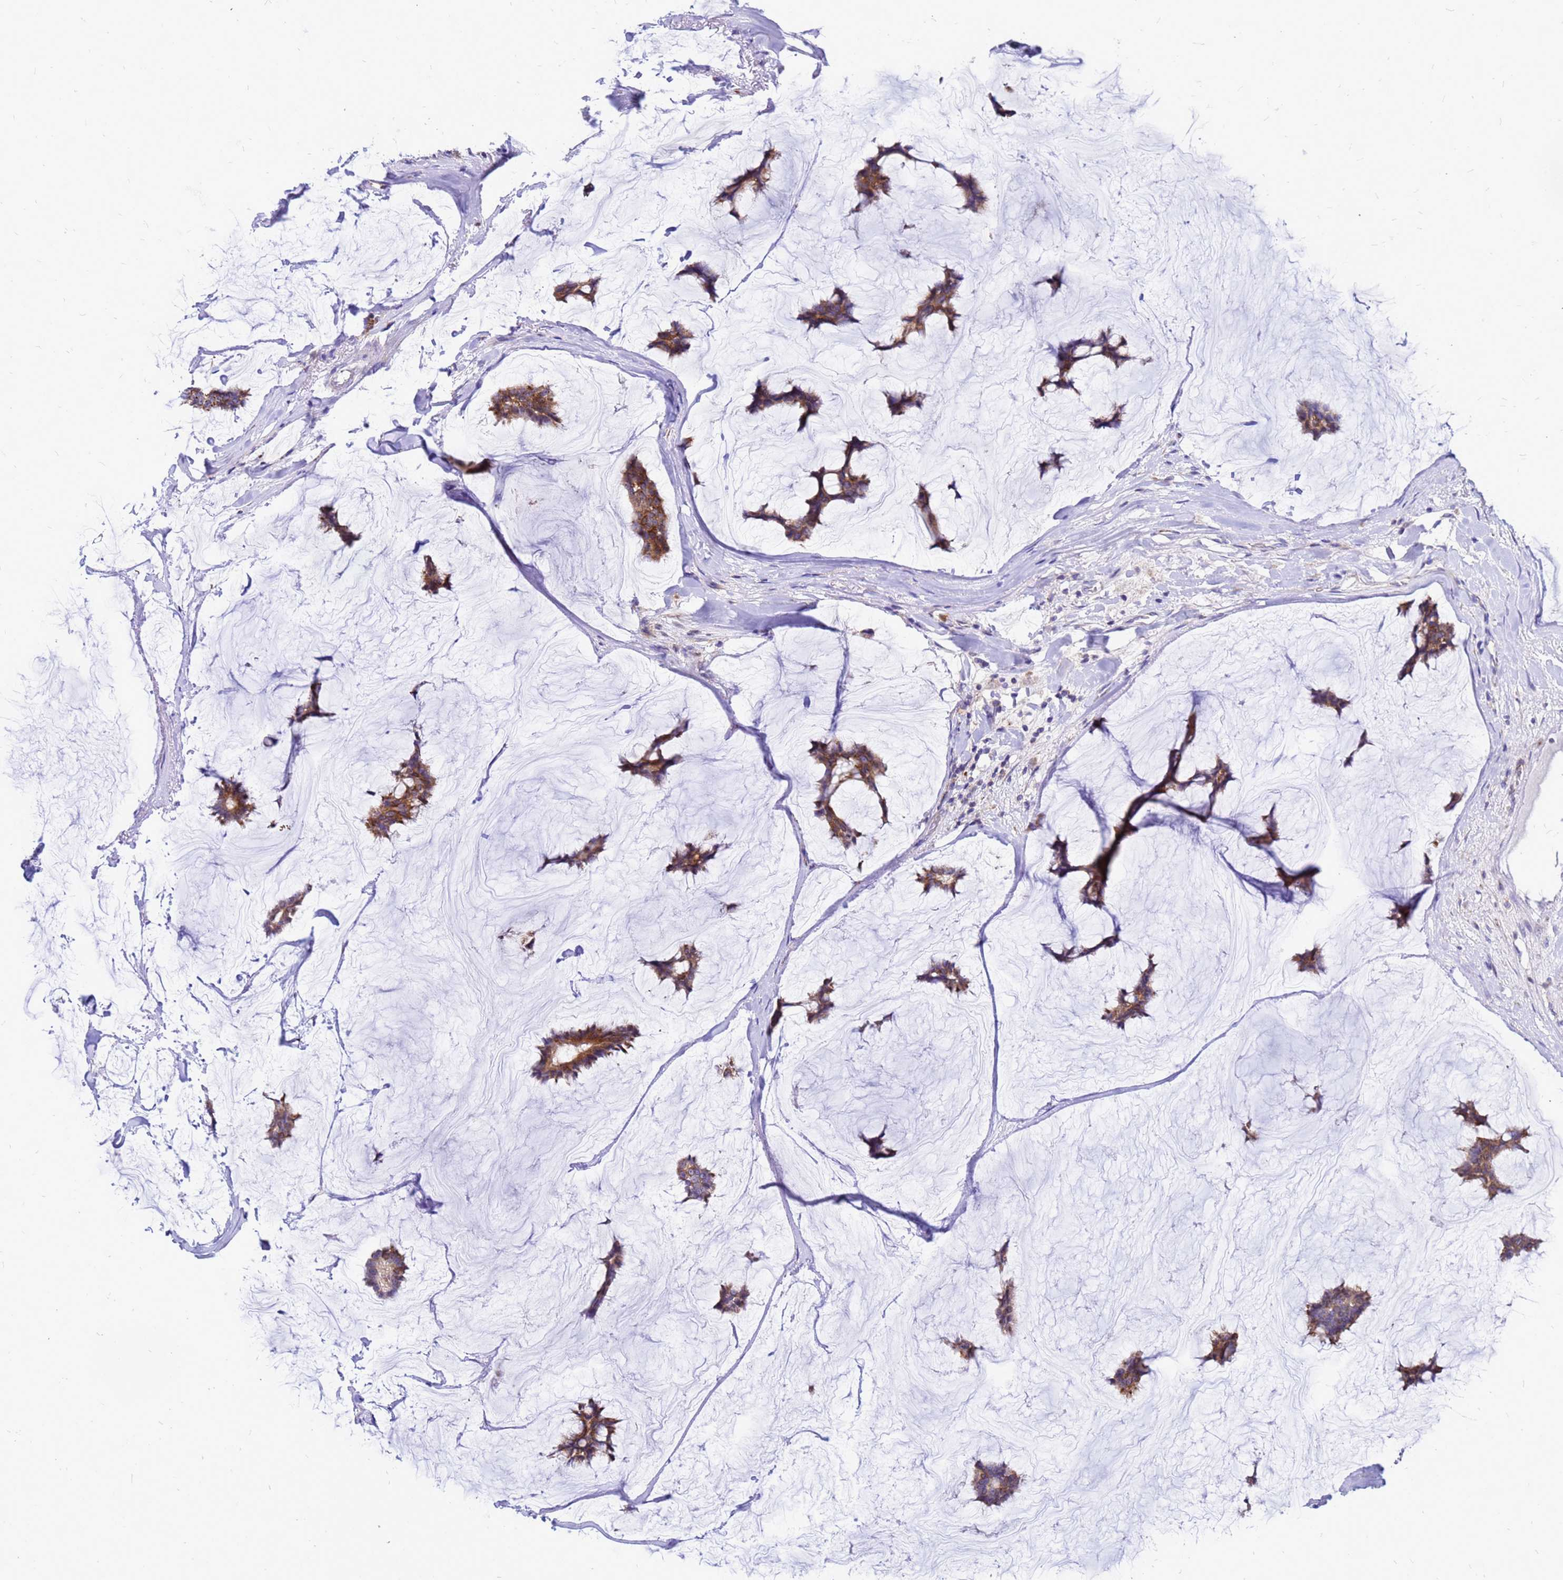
{"staining": {"intensity": "strong", "quantity": ">75%", "location": "cytoplasmic/membranous"}, "tissue": "breast cancer", "cell_type": "Tumor cells", "image_type": "cancer", "snomed": [{"axis": "morphology", "description": "Duct carcinoma"}, {"axis": "topography", "description": "Breast"}], "caption": "Brown immunohistochemical staining in human breast cancer exhibits strong cytoplasmic/membranous staining in approximately >75% of tumor cells.", "gene": "FHIP1A", "patient": {"sex": "female", "age": 93}}